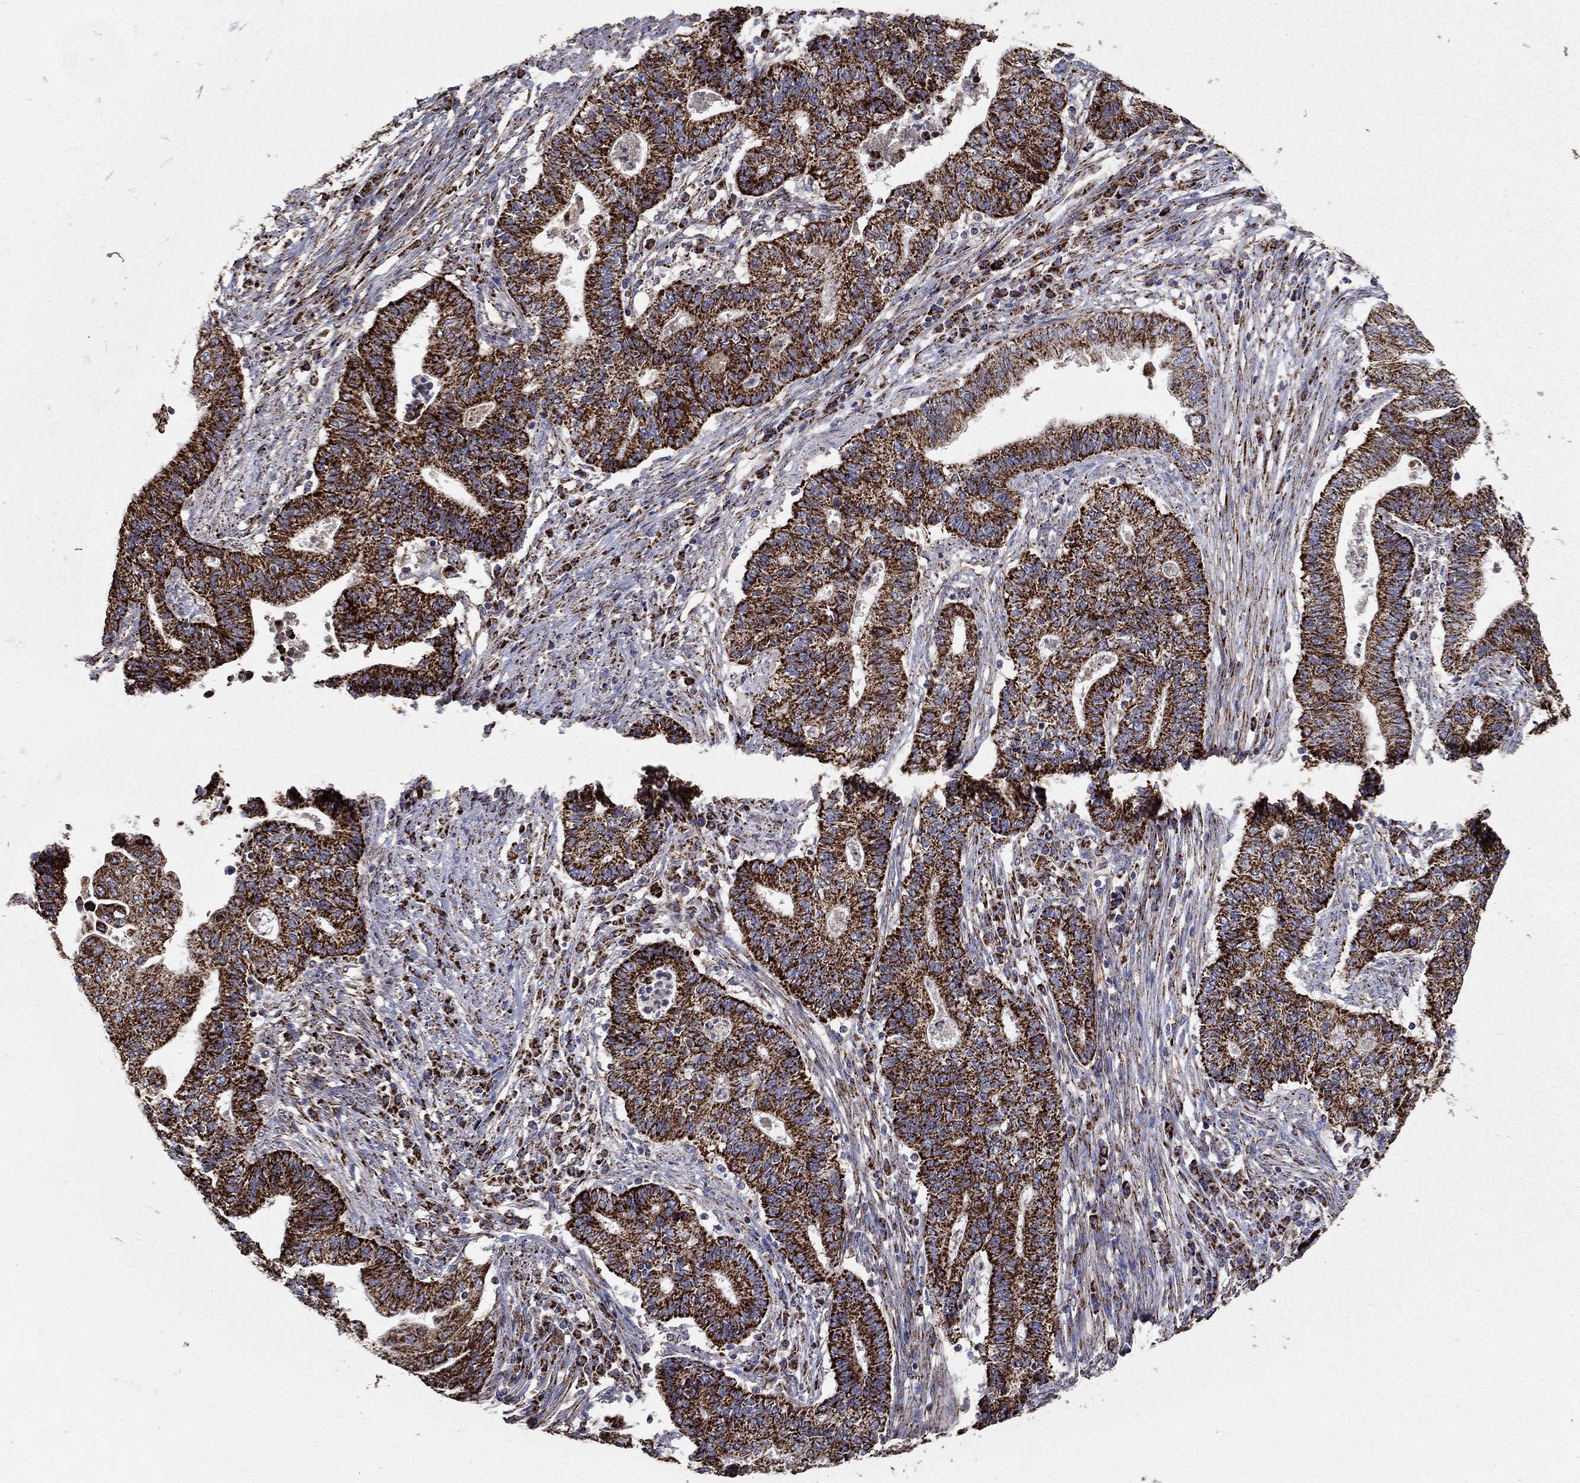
{"staining": {"intensity": "strong", "quantity": ">75%", "location": "cytoplasmic/membranous"}, "tissue": "endometrial cancer", "cell_type": "Tumor cells", "image_type": "cancer", "snomed": [{"axis": "morphology", "description": "Adenocarcinoma, NOS"}, {"axis": "topography", "description": "Uterus"}, {"axis": "topography", "description": "Endometrium"}], "caption": "Strong cytoplasmic/membranous protein expression is present in about >75% of tumor cells in endometrial cancer (adenocarcinoma). The protein of interest is stained brown, and the nuclei are stained in blue (DAB IHC with brightfield microscopy, high magnification).", "gene": "GCSH", "patient": {"sex": "female", "age": 54}}